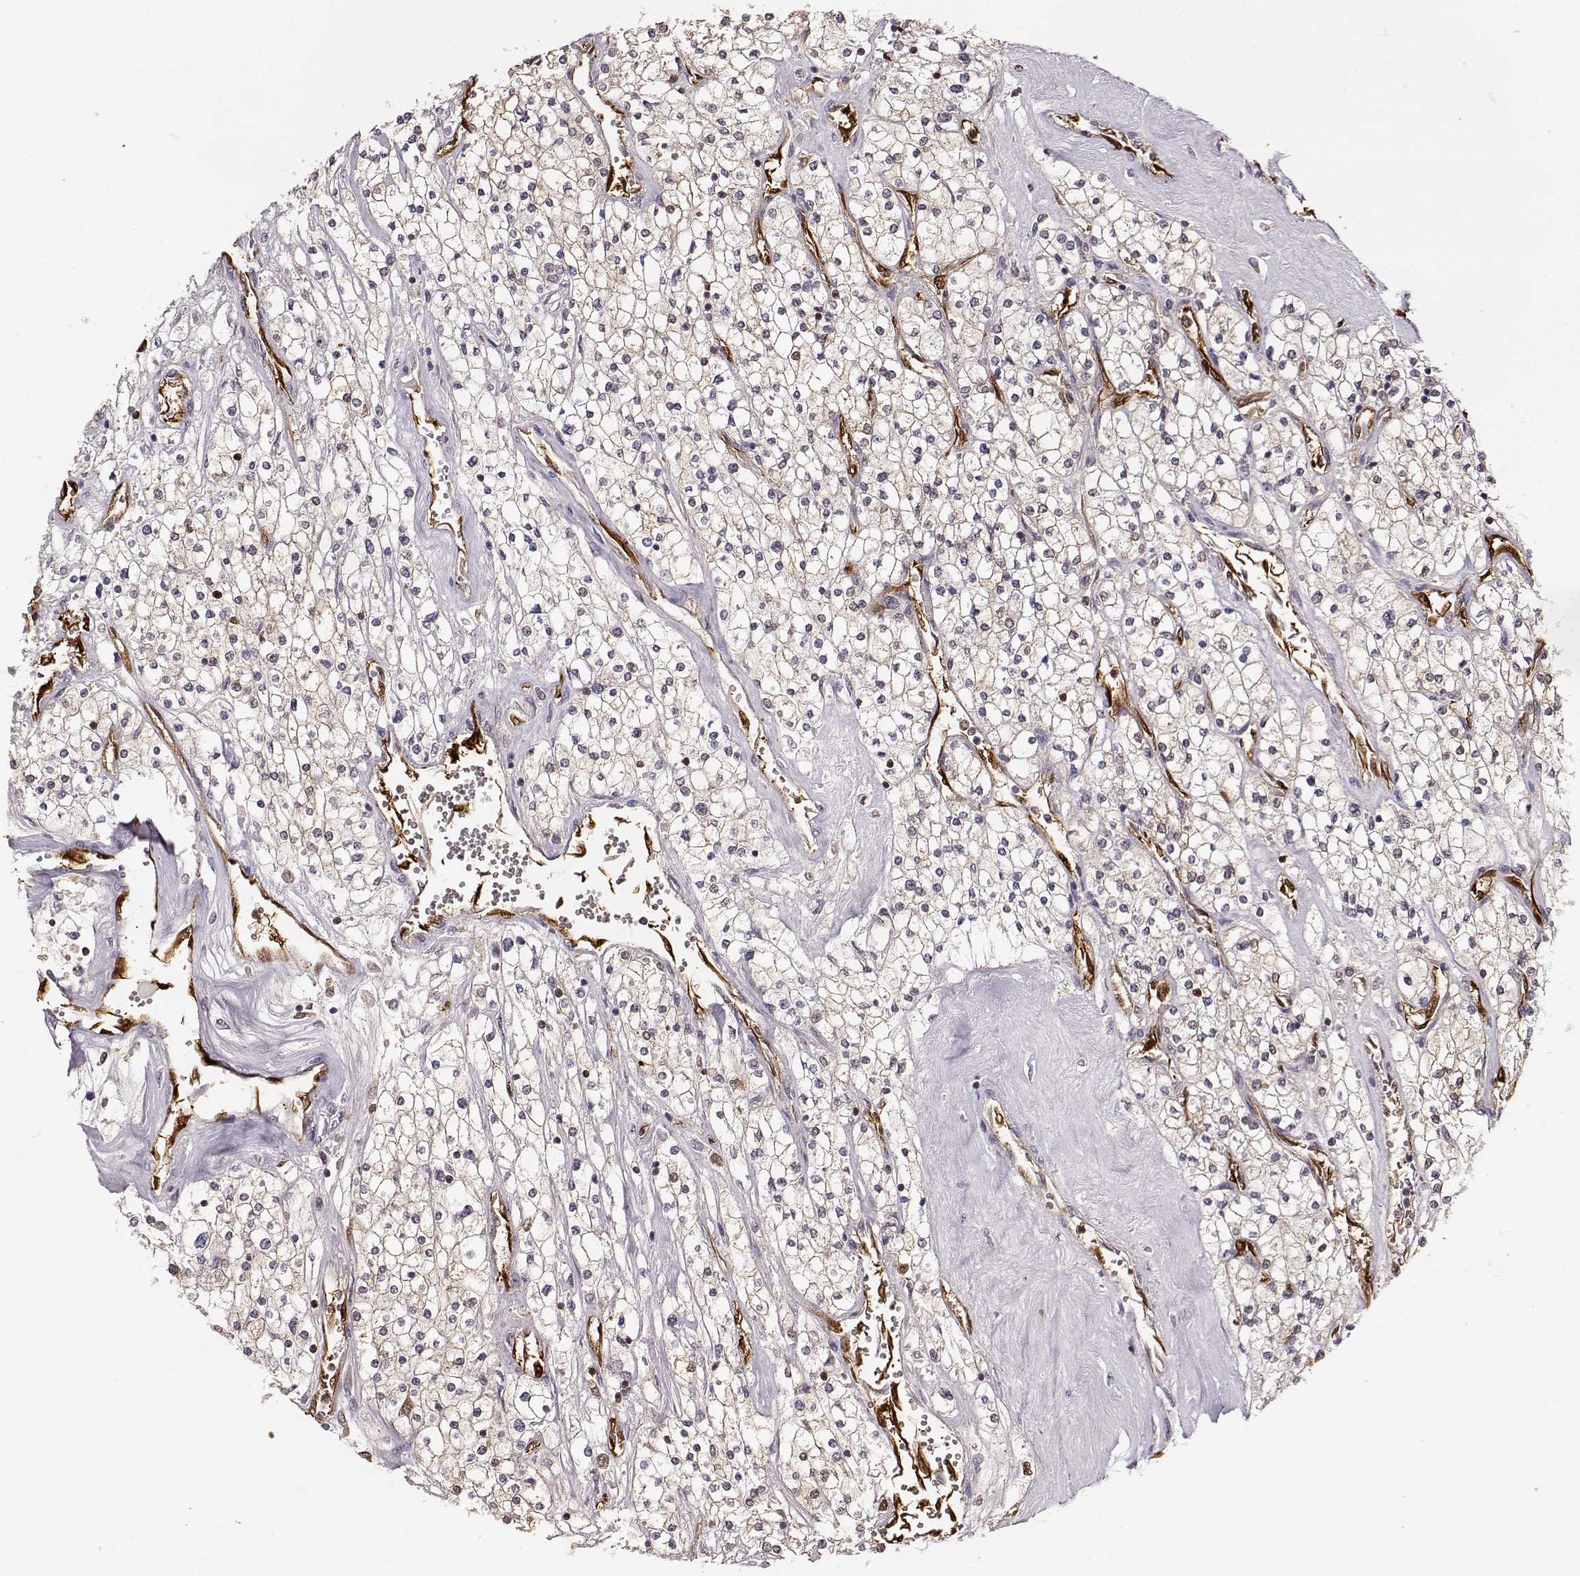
{"staining": {"intensity": "negative", "quantity": "none", "location": "none"}, "tissue": "renal cancer", "cell_type": "Tumor cells", "image_type": "cancer", "snomed": [{"axis": "morphology", "description": "Adenocarcinoma, NOS"}, {"axis": "topography", "description": "Kidney"}], "caption": "An immunohistochemistry (IHC) image of adenocarcinoma (renal) is shown. There is no staining in tumor cells of adenocarcinoma (renal).", "gene": "PNP", "patient": {"sex": "male", "age": 80}}